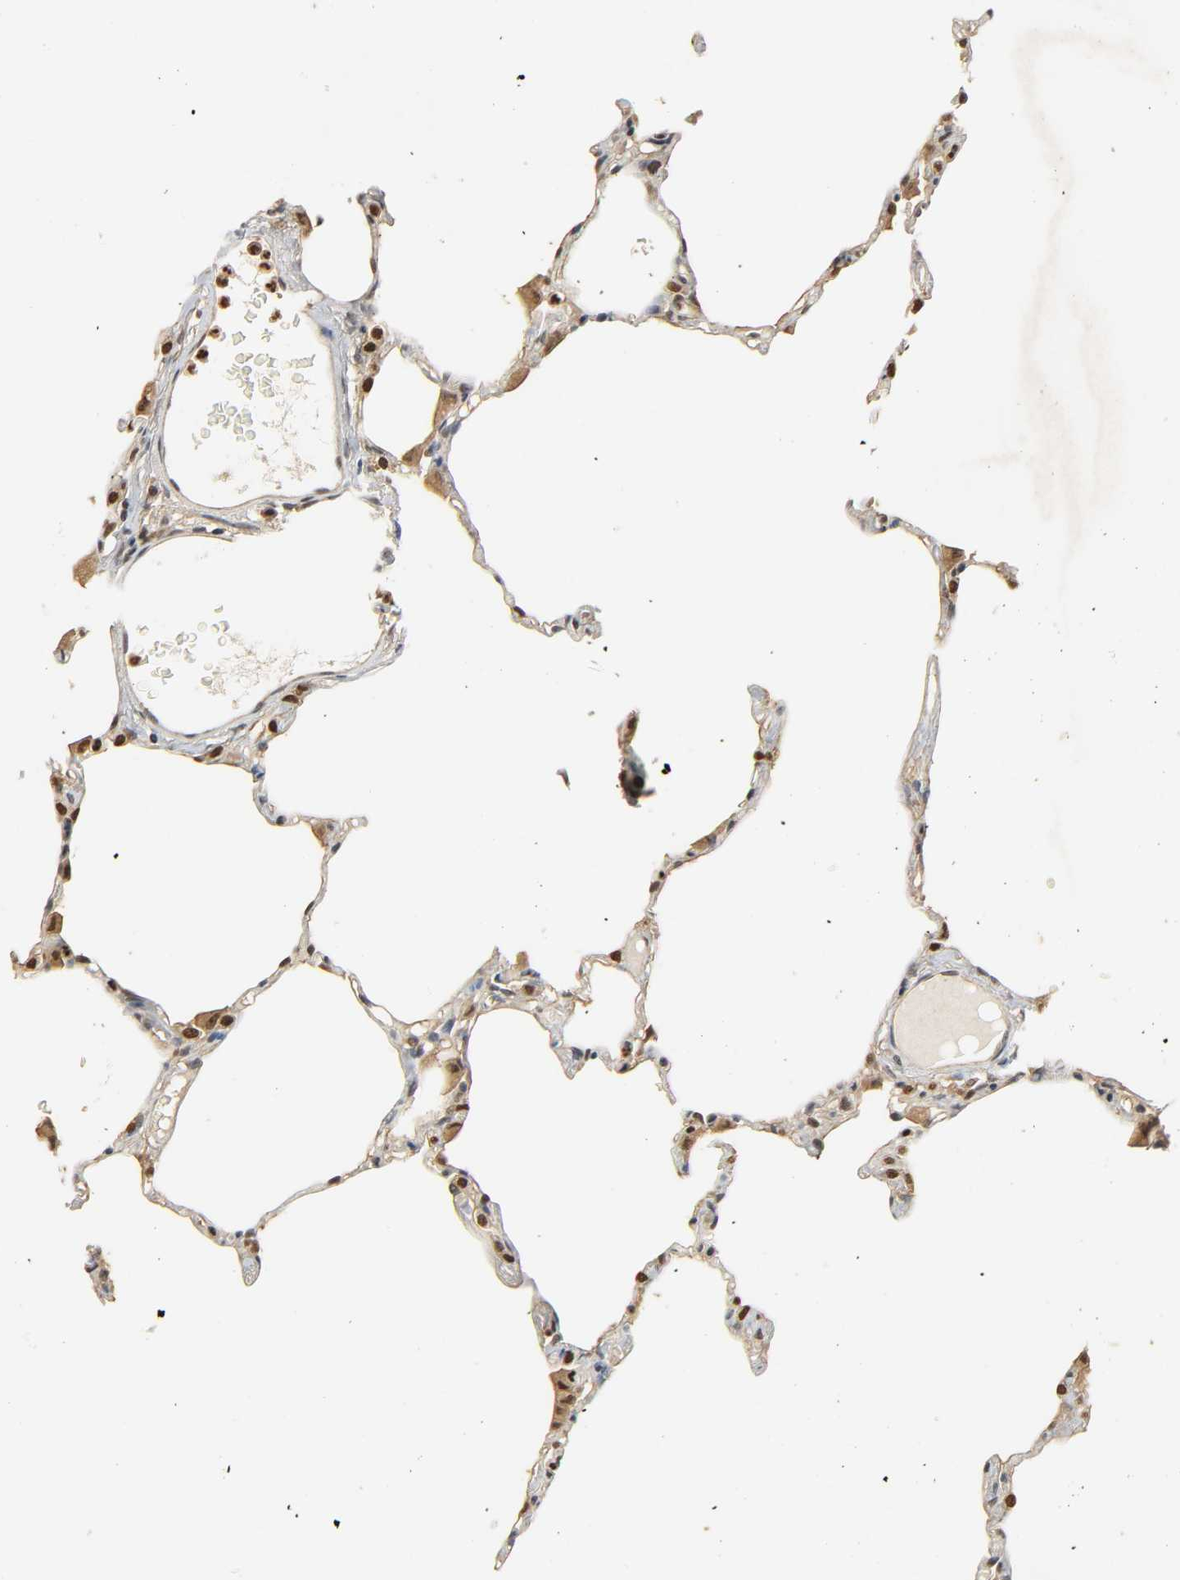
{"staining": {"intensity": "moderate", "quantity": "25%-75%", "location": "nuclear"}, "tissue": "lung", "cell_type": "Alveolar cells", "image_type": "normal", "snomed": [{"axis": "morphology", "description": "Normal tissue, NOS"}, {"axis": "topography", "description": "Lung"}], "caption": "Benign lung was stained to show a protein in brown. There is medium levels of moderate nuclear expression in about 25%-75% of alveolar cells. The staining is performed using DAB brown chromogen to label protein expression. The nuclei are counter-stained blue using hematoxylin.", "gene": "ZFPM2", "patient": {"sex": "female", "age": 49}}